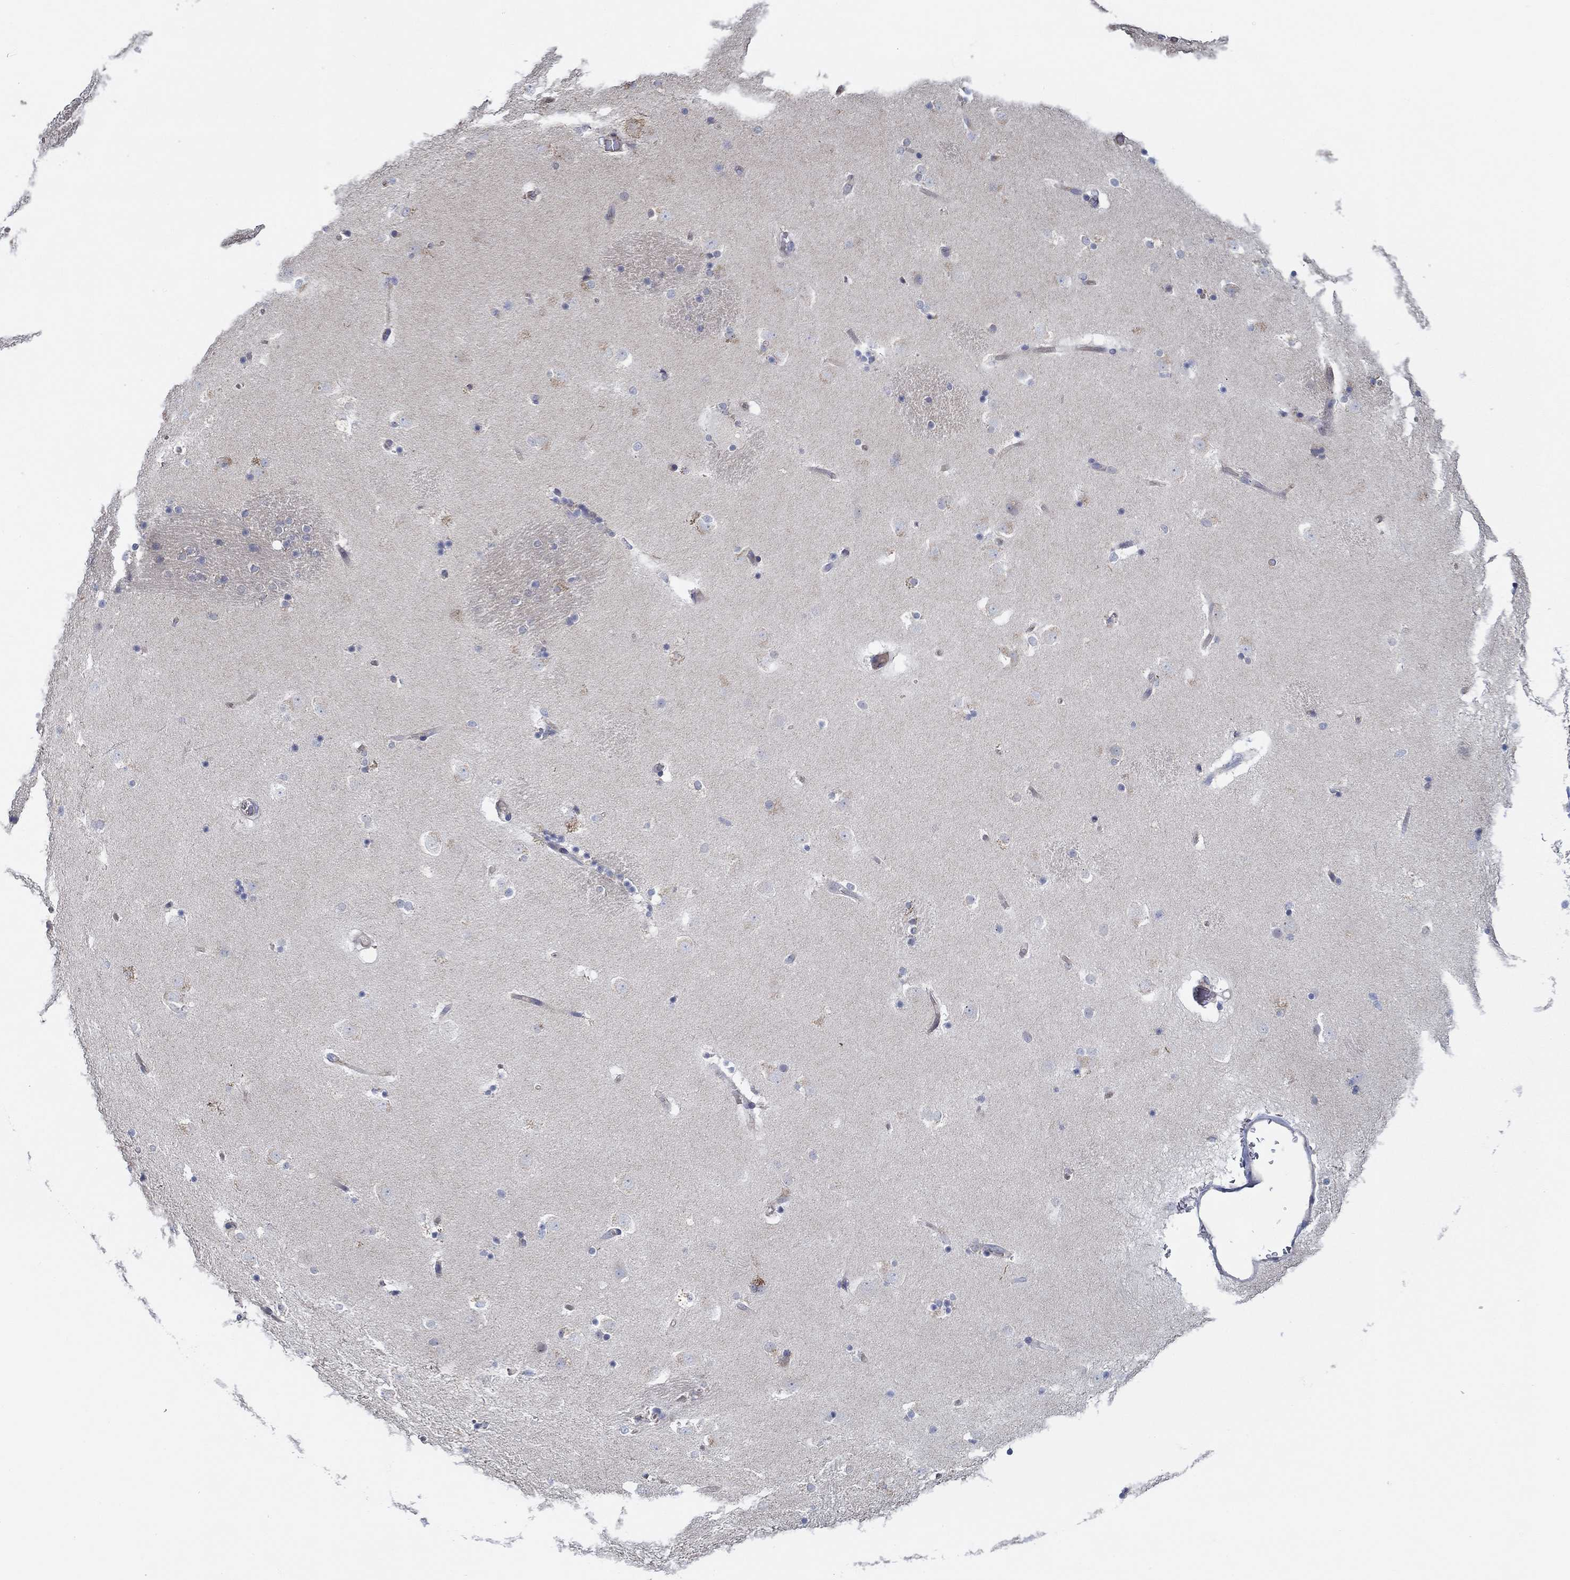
{"staining": {"intensity": "negative", "quantity": "none", "location": "none"}, "tissue": "caudate", "cell_type": "Glial cells", "image_type": "normal", "snomed": [{"axis": "morphology", "description": "Normal tissue, NOS"}, {"axis": "topography", "description": "Lateral ventricle wall"}], "caption": "A high-resolution image shows immunohistochemistry staining of benign caudate, which reveals no significant positivity in glial cells. (DAB immunohistochemistry visualized using brightfield microscopy, high magnification).", "gene": "CFAP61", "patient": {"sex": "male", "age": 51}}